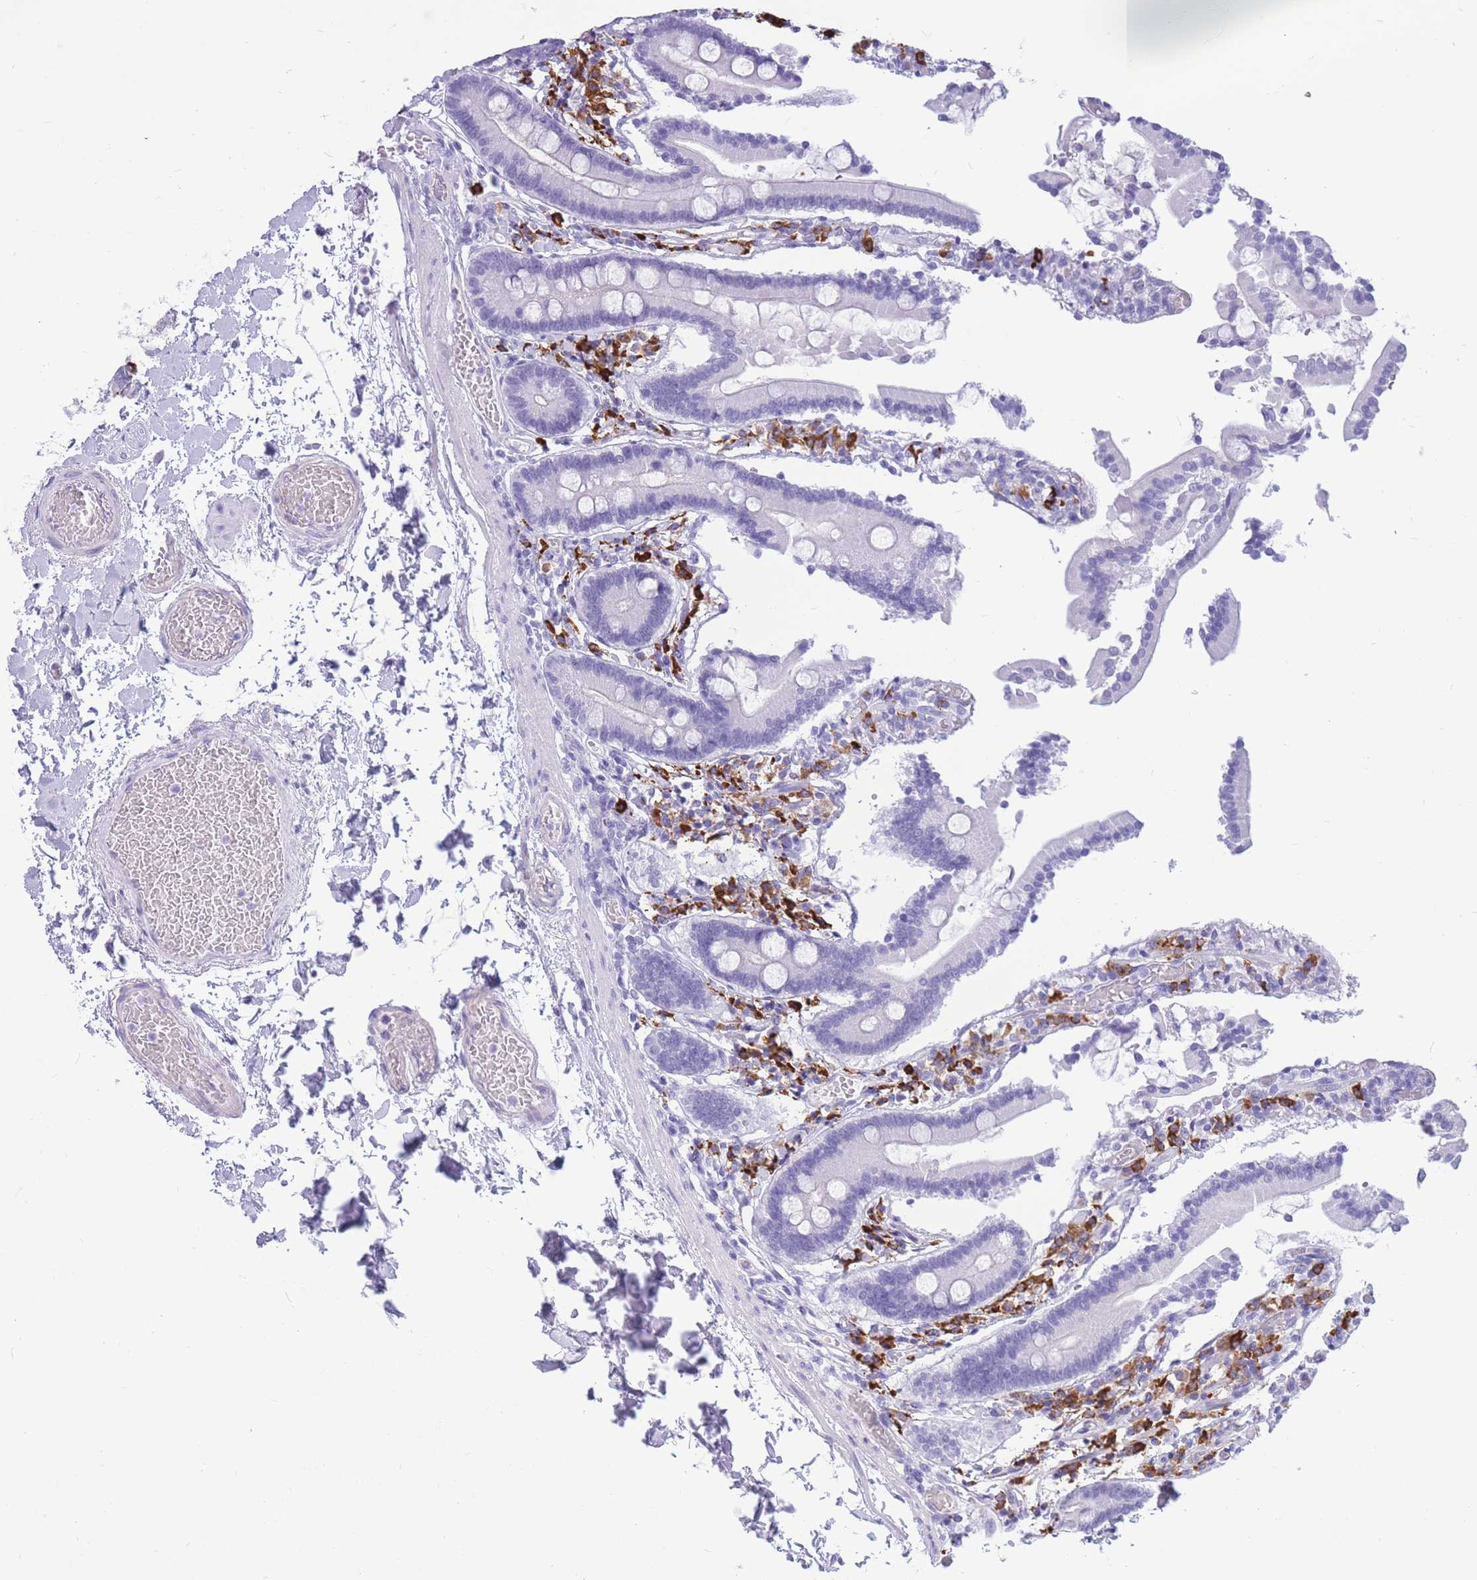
{"staining": {"intensity": "negative", "quantity": "none", "location": "none"}, "tissue": "duodenum", "cell_type": "Glandular cells", "image_type": "normal", "snomed": [{"axis": "morphology", "description": "Normal tissue, NOS"}, {"axis": "topography", "description": "Duodenum"}], "caption": "IHC of normal duodenum reveals no staining in glandular cells.", "gene": "ZFP62", "patient": {"sex": "male", "age": 55}}